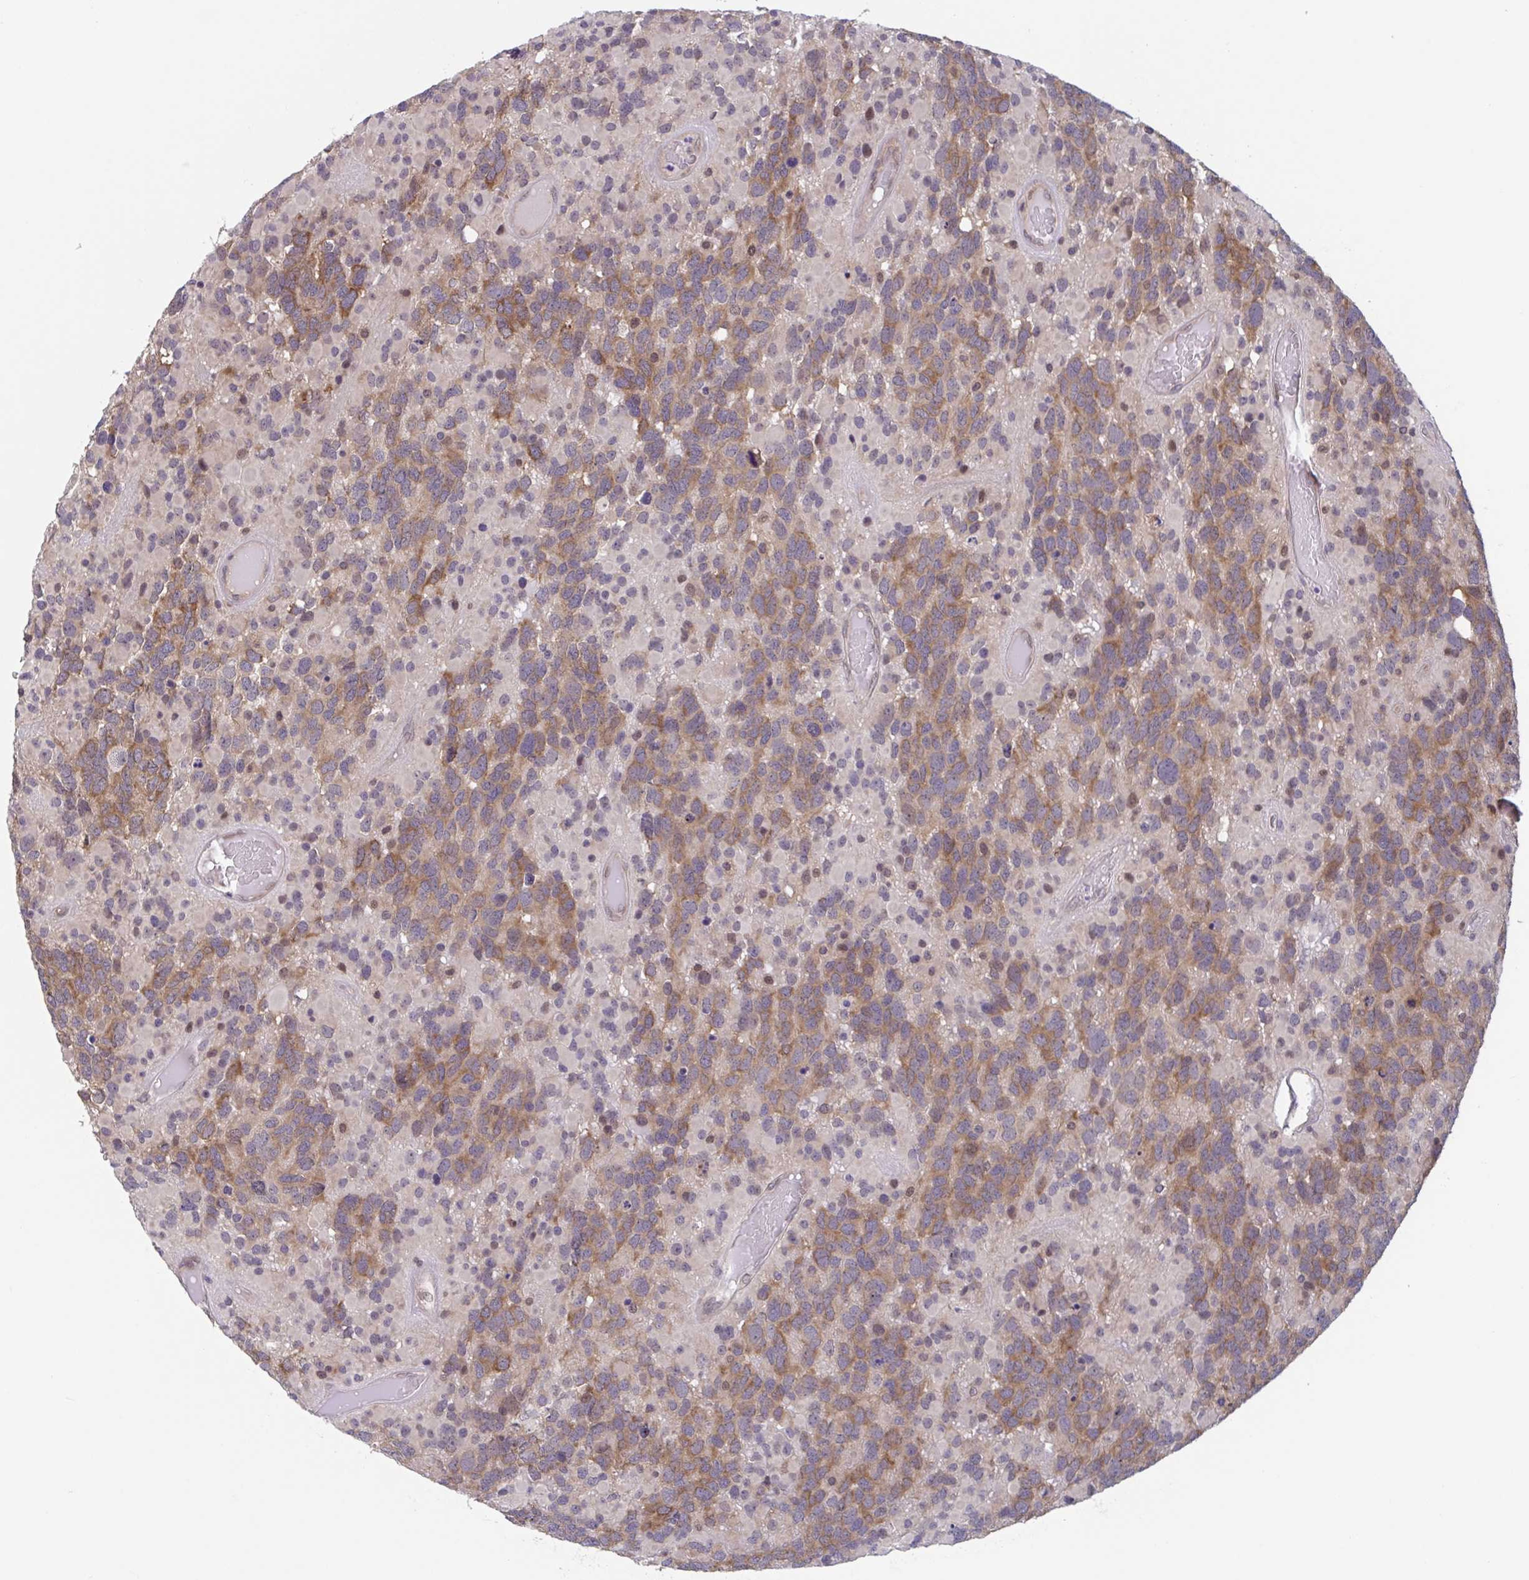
{"staining": {"intensity": "moderate", "quantity": ">75%", "location": "cytoplasmic/membranous"}, "tissue": "glioma", "cell_type": "Tumor cells", "image_type": "cancer", "snomed": [{"axis": "morphology", "description": "Glioma, malignant, High grade"}, {"axis": "topography", "description": "Brain"}], "caption": "Immunohistochemical staining of human glioma demonstrates medium levels of moderate cytoplasmic/membranous protein positivity in about >75% of tumor cells.", "gene": "RIOK1", "patient": {"sex": "female", "age": 40}}